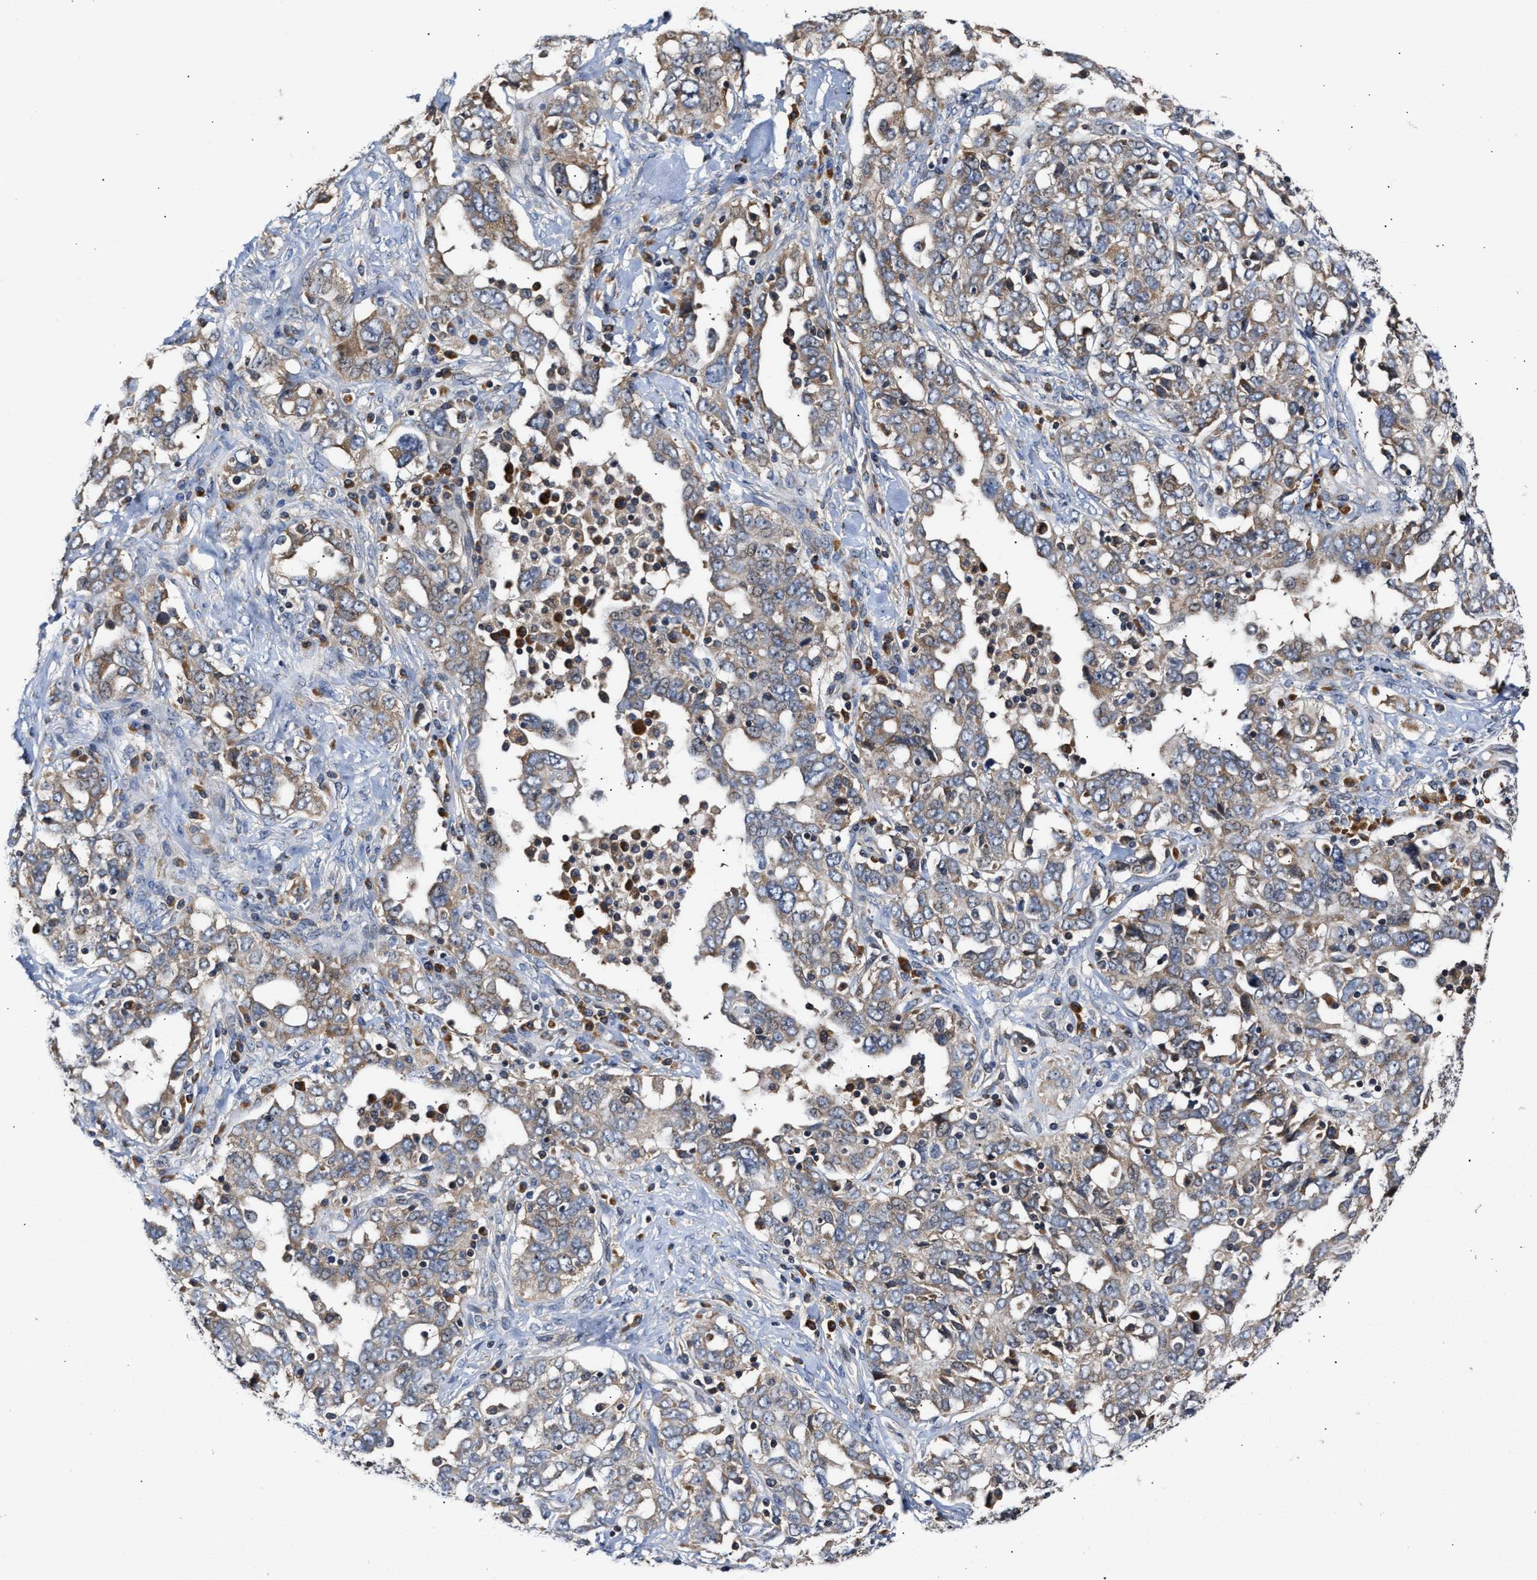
{"staining": {"intensity": "weak", "quantity": "25%-75%", "location": "cytoplasmic/membranous"}, "tissue": "ovarian cancer", "cell_type": "Tumor cells", "image_type": "cancer", "snomed": [{"axis": "morphology", "description": "Carcinoma, endometroid"}, {"axis": "topography", "description": "Ovary"}], "caption": "Ovarian cancer stained with a brown dye exhibits weak cytoplasmic/membranous positive positivity in about 25%-75% of tumor cells.", "gene": "CLIP2", "patient": {"sex": "female", "age": 62}}